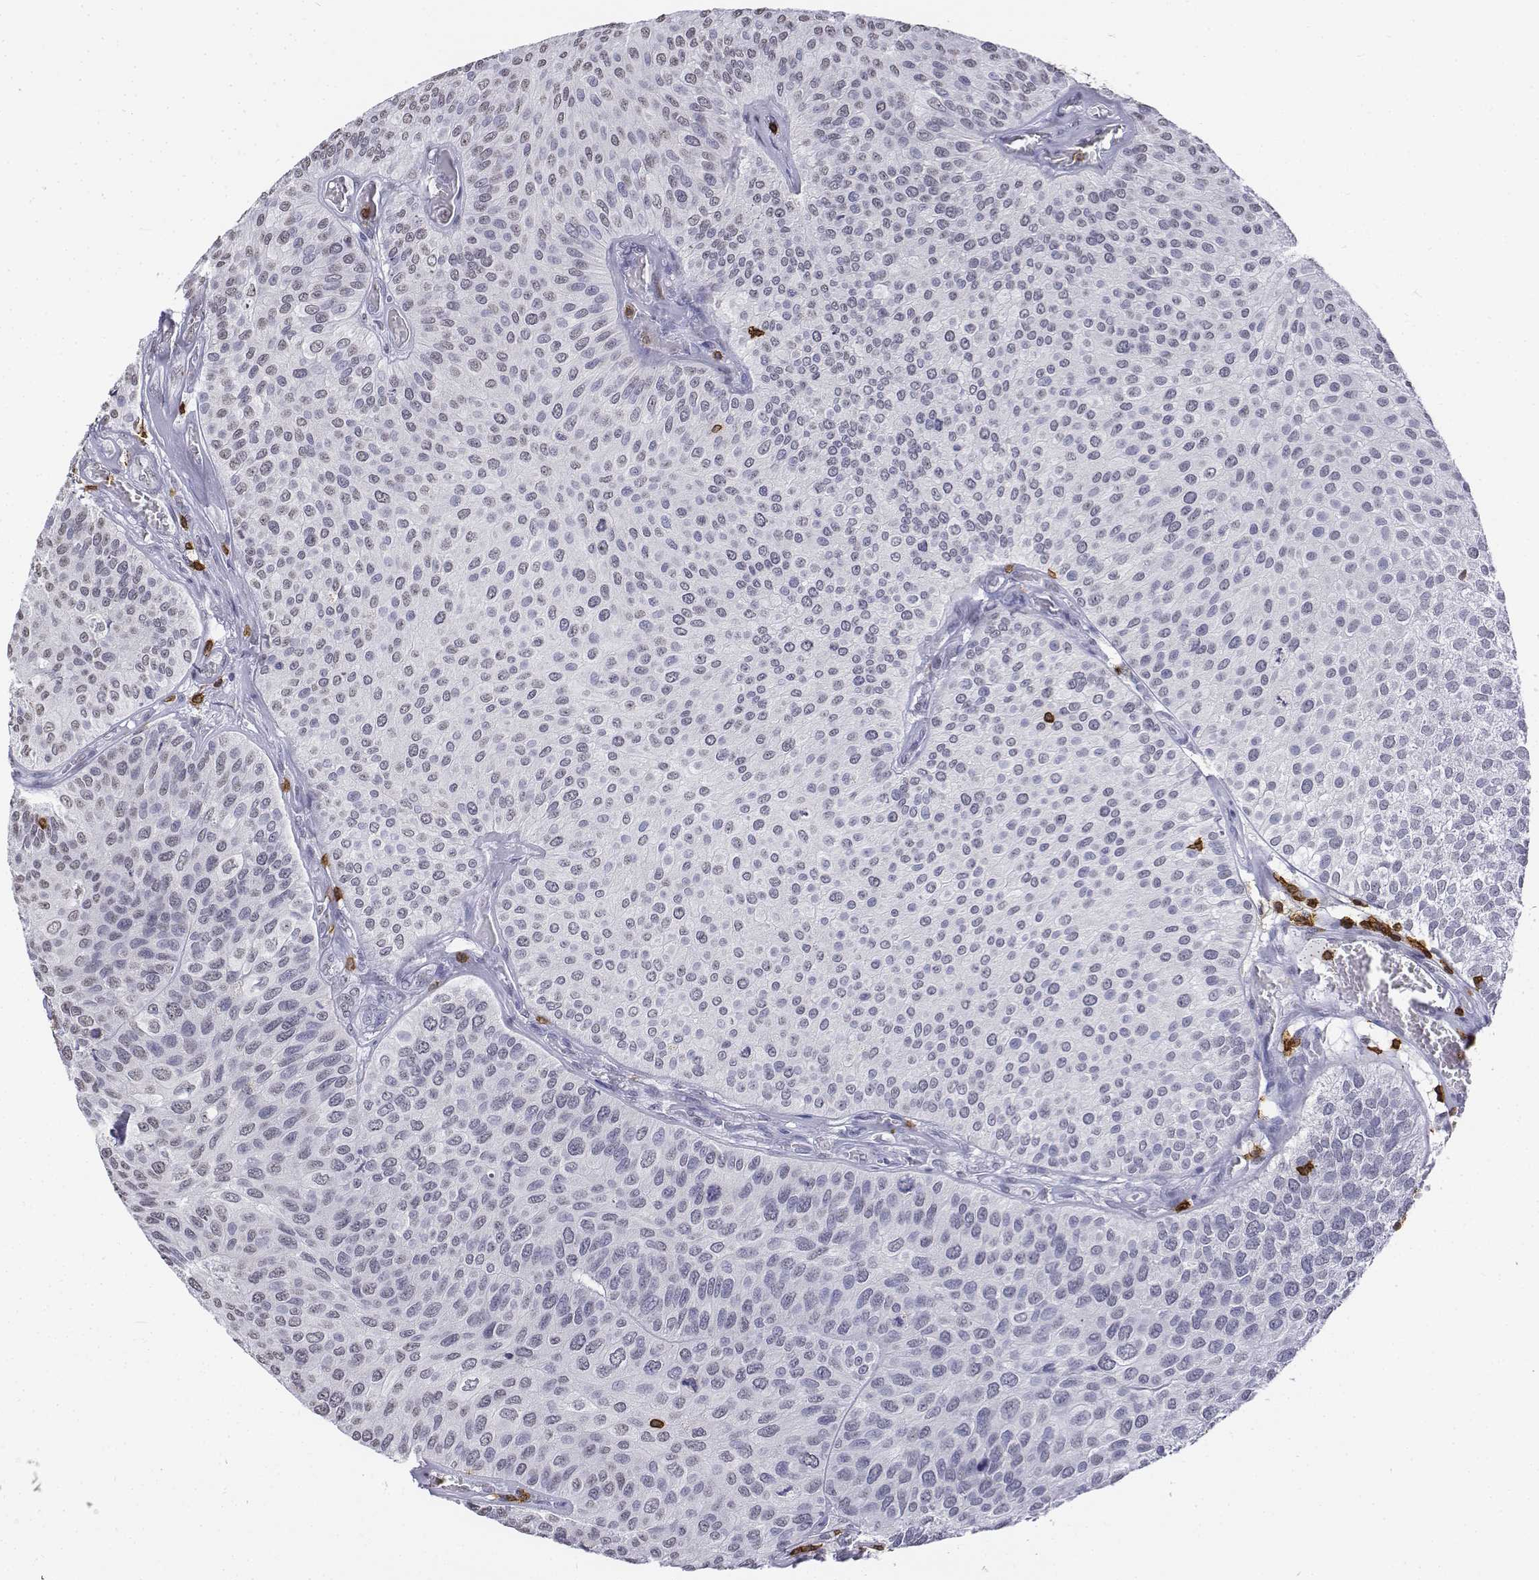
{"staining": {"intensity": "negative", "quantity": "none", "location": "none"}, "tissue": "urothelial cancer", "cell_type": "Tumor cells", "image_type": "cancer", "snomed": [{"axis": "morphology", "description": "Urothelial carcinoma, Low grade"}, {"axis": "topography", "description": "Urinary bladder"}], "caption": "Tumor cells show no significant expression in urothelial cancer. (Brightfield microscopy of DAB (3,3'-diaminobenzidine) IHC at high magnification).", "gene": "CD3E", "patient": {"sex": "female", "age": 87}}